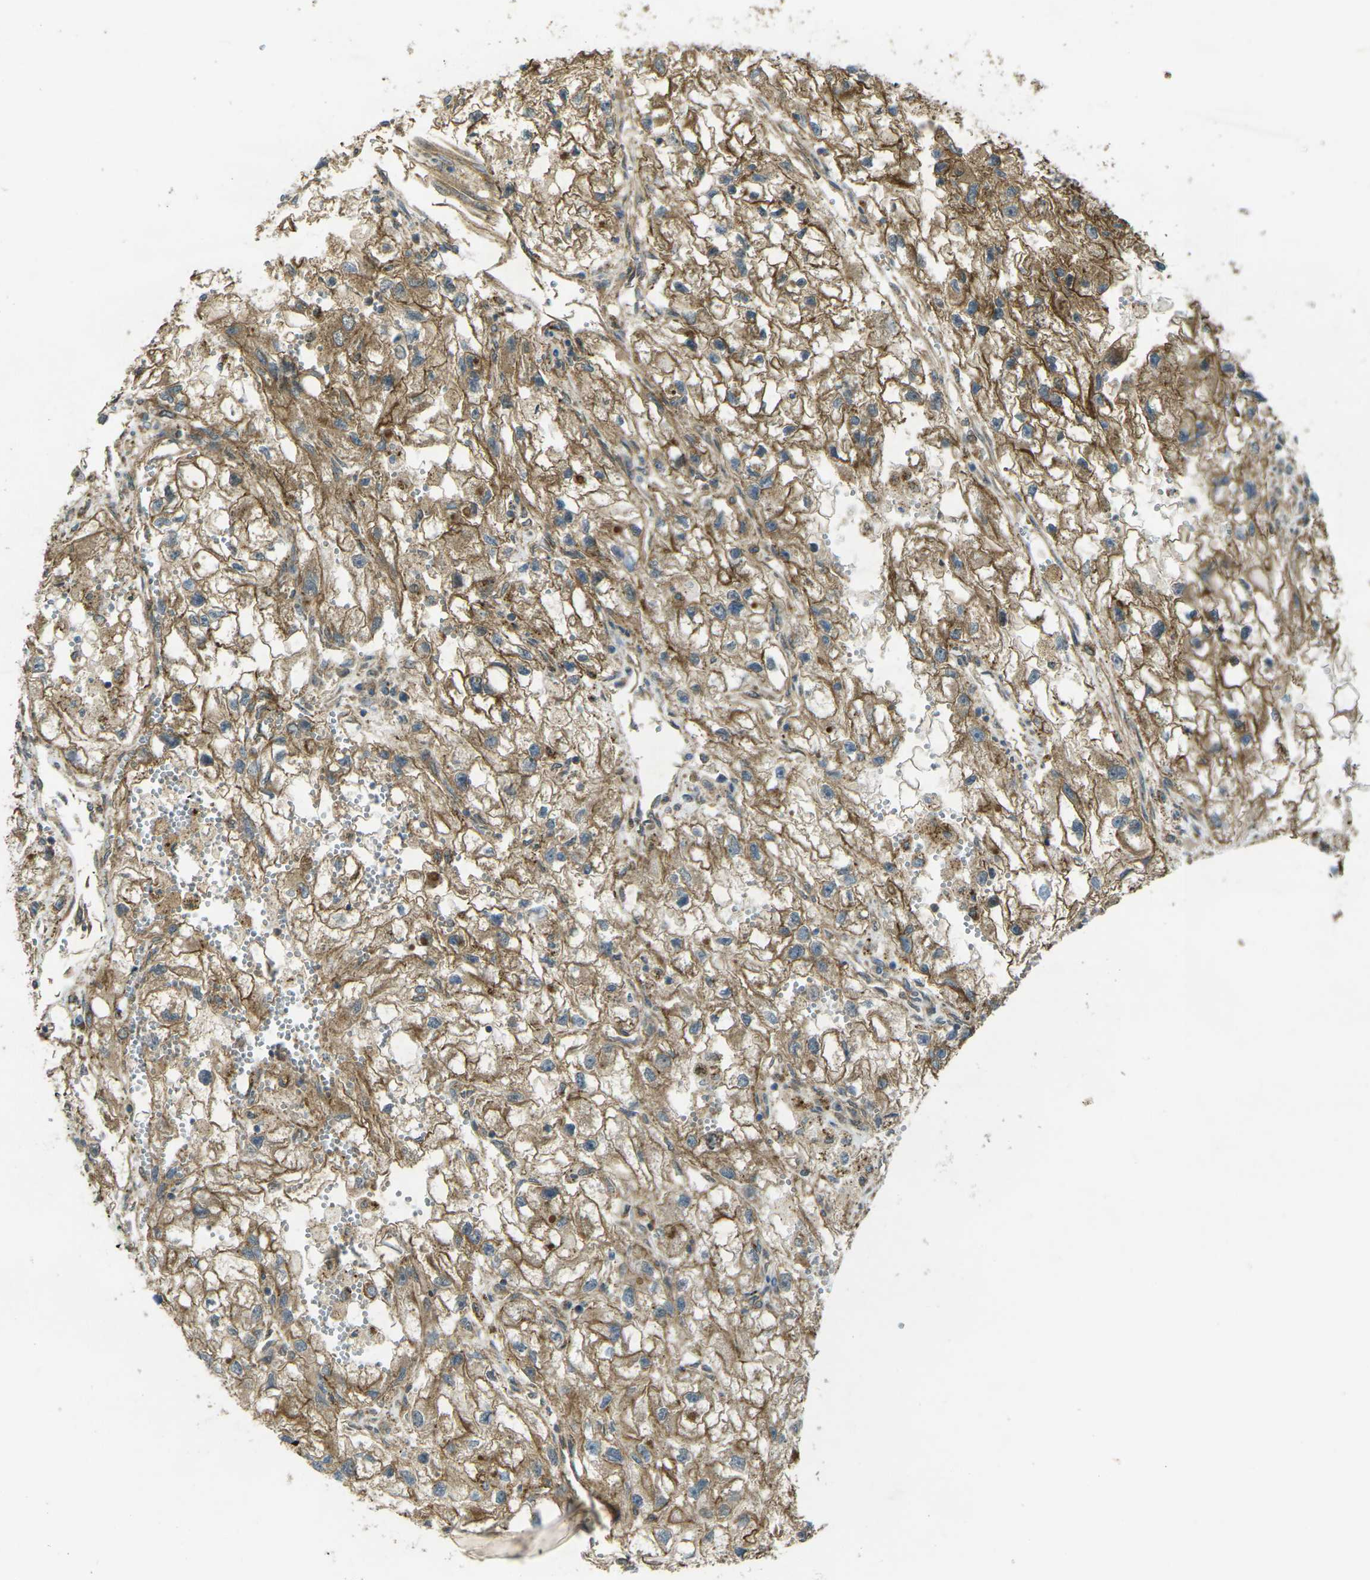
{"staining": {"intensity": "moderate", "quantity": ">75%", "location": "cytoplasmic/membranous"}, "tissue": "renal cancer", "cell_type": "Tumor cells", "image_type": "cancer", "snomed": [{"axis": "morphology", "description": "Adenocarcinoma, NOS"}, {"axis": "topography", "description": "Kidney"}], "caption": "Immunohistochemistry (IHC) histopathology image of neoplastic tissue: renal cancer (adenocarcinoma) stained using immunohistochemistry (IHC) displays medium levels of moderate protein expression localized specifically in the cytoplasmic/membranous of tumor cells, appearing as a cytoplasmic/membranous brown color.", "gene": "CHMP3", "patient": {"sex": "female", "age": 70}}